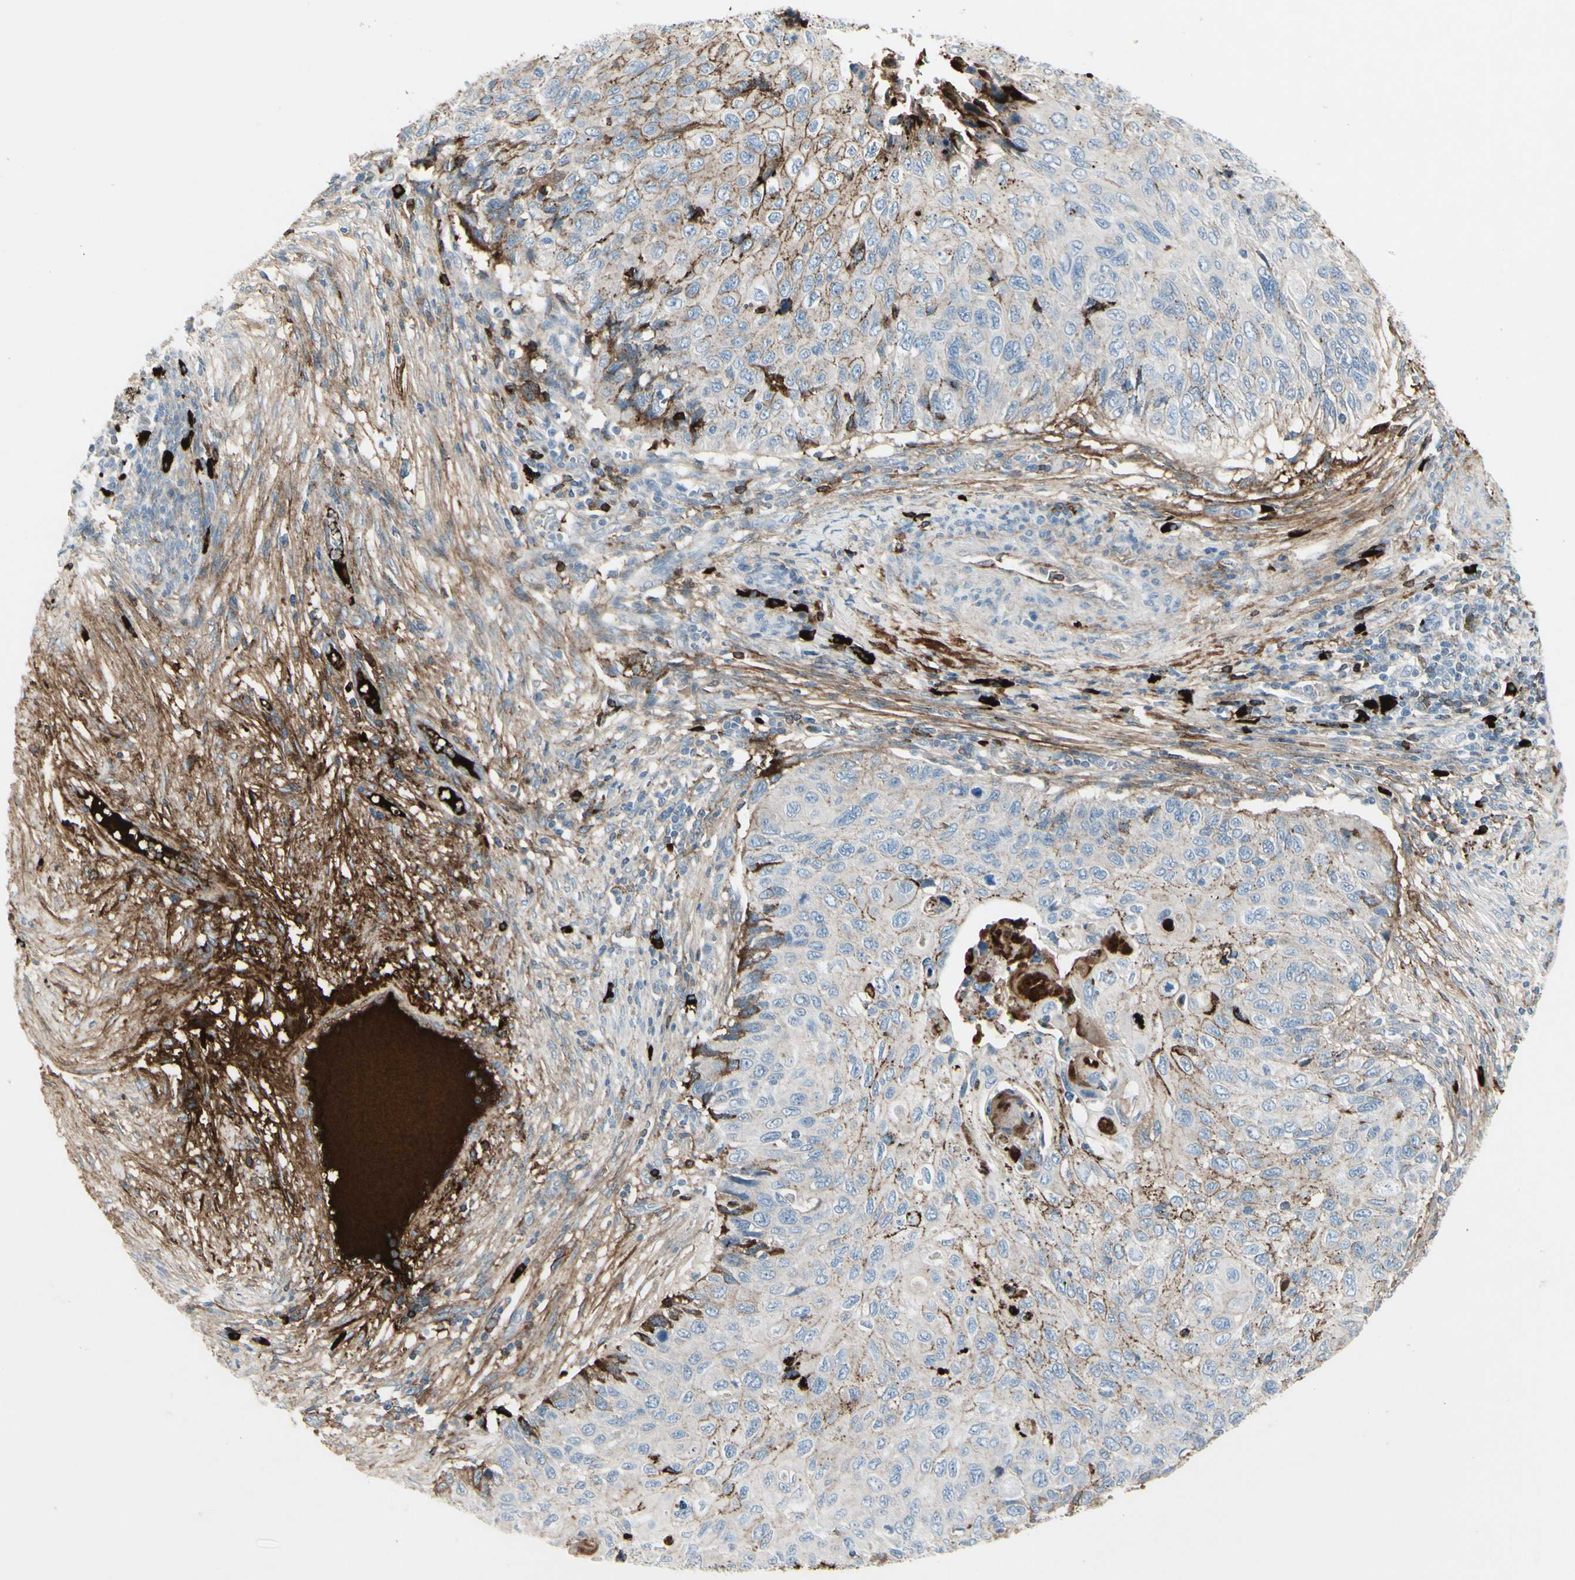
{"staining": {"intensity": "moderate", "quantity": "<25%", "location": "cytoplasmic/membranous"}, "tissue": "cervical cancer", "cell_type": "Tumor cells", "image_type": "cancer", "snomed": [{"axis": "morphology", "description": "Squamous cell carcinoma, NOS"}, {"axis": "topography", "description": "Cervix"}], "caption": "A histopathology image of cervical cancer (squamous cell carcinoma) stained for a protein shows moderate cytoplasmic/membranous brown staining in tumor cells.", "gene": "IGHG1", "patient": {"sex": "female", "age": 70}}